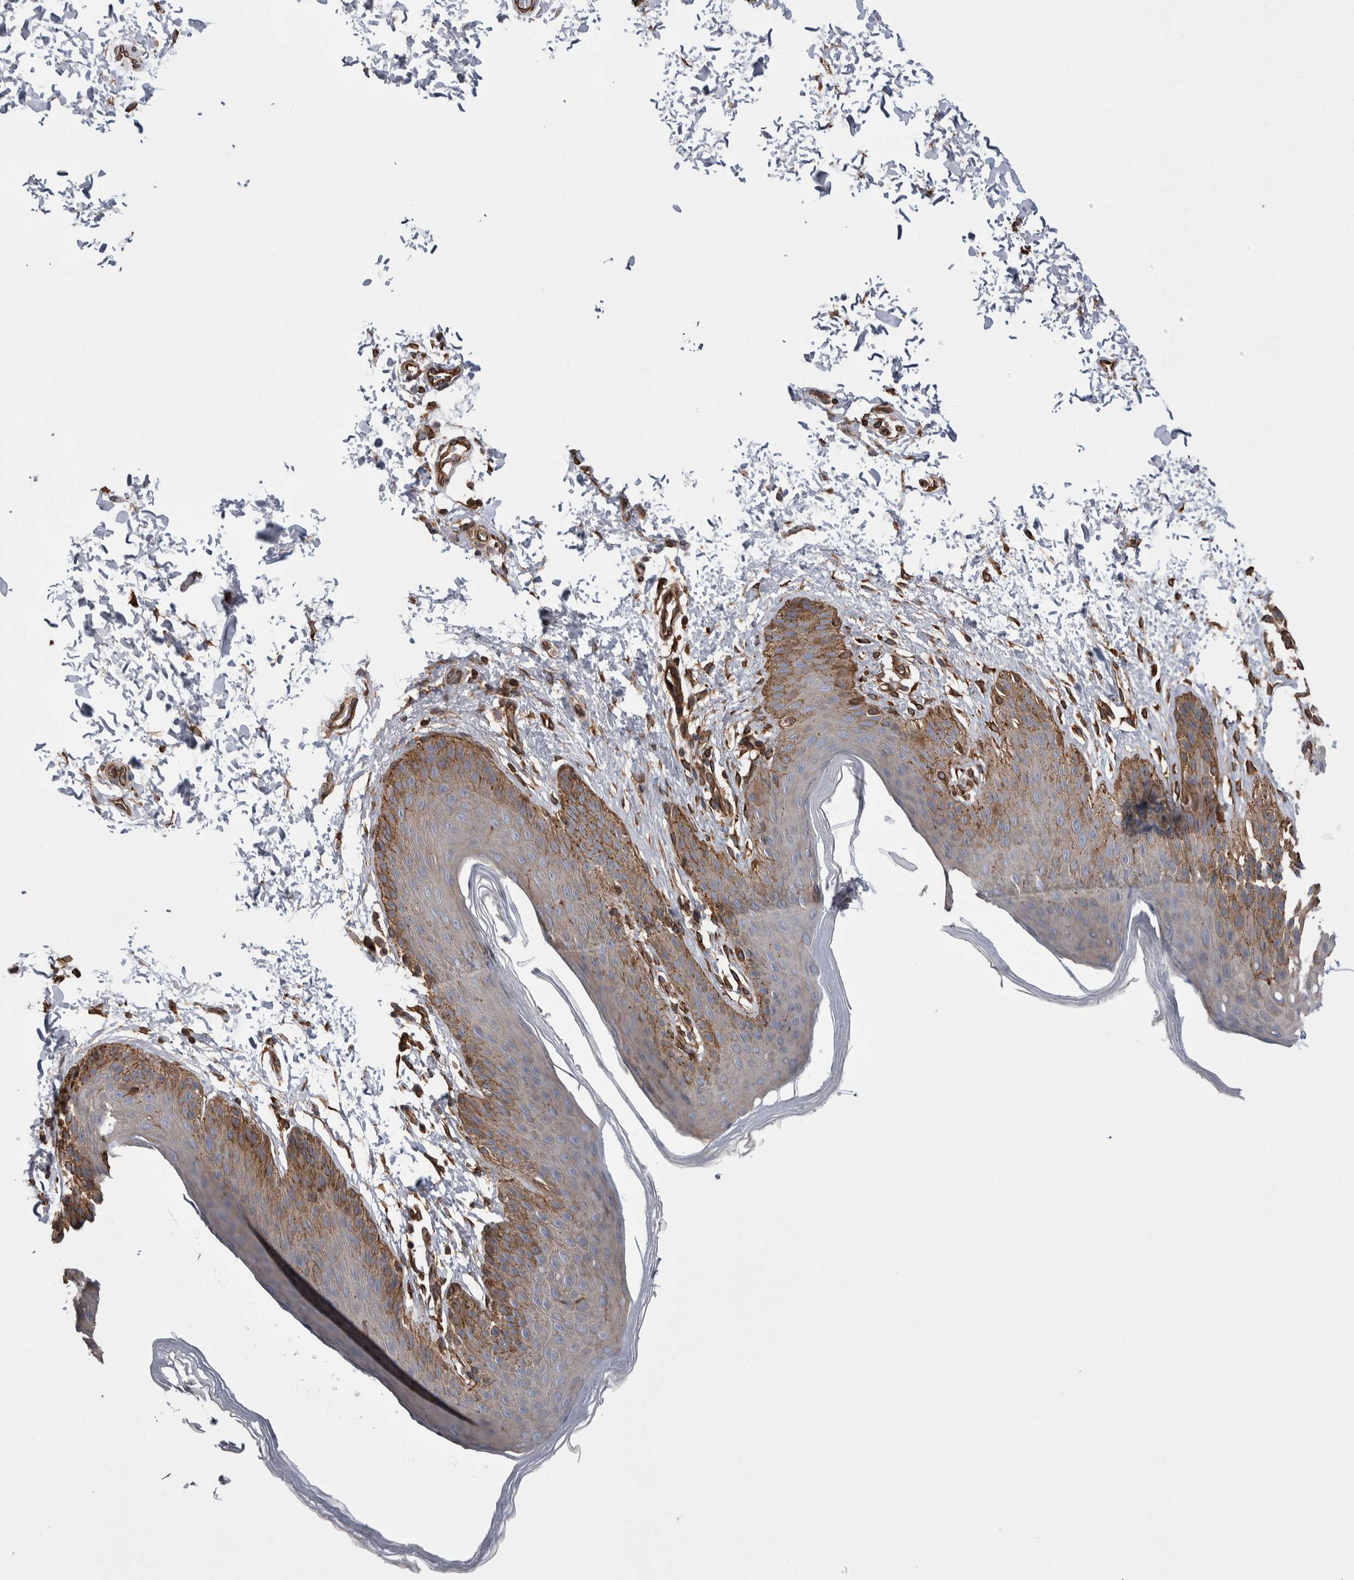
{"staining": {"intensity": "moderate", "quantity": "25%-75%", "location": "cytoplasmic/membranous"}, "tissue": "skin", "cell_type": "Epidermal cells", "image_type": "normal", "snomed": [{"axis": "morphology", "description": "Normal tissue, NOS"}, {"axis": "topography", "description": "Anal"}, {"axis": "topography", "description": "Peripheral nerve tissue"}], "caption": "An immunohistochemistry (IHC) micrograph of benign tissue is shown. Protein staining in brown shows moderate cytoplasmic/membranous positivity in skin within epidermal cells. (Stains: DAB (3,3'-diaminobenzidine) in brown, nuclei in blue, Microscopy: brightfield microscopy at high magnification).", "gene": "KIF12", "patient": {"sex": "male", "age": 44}}